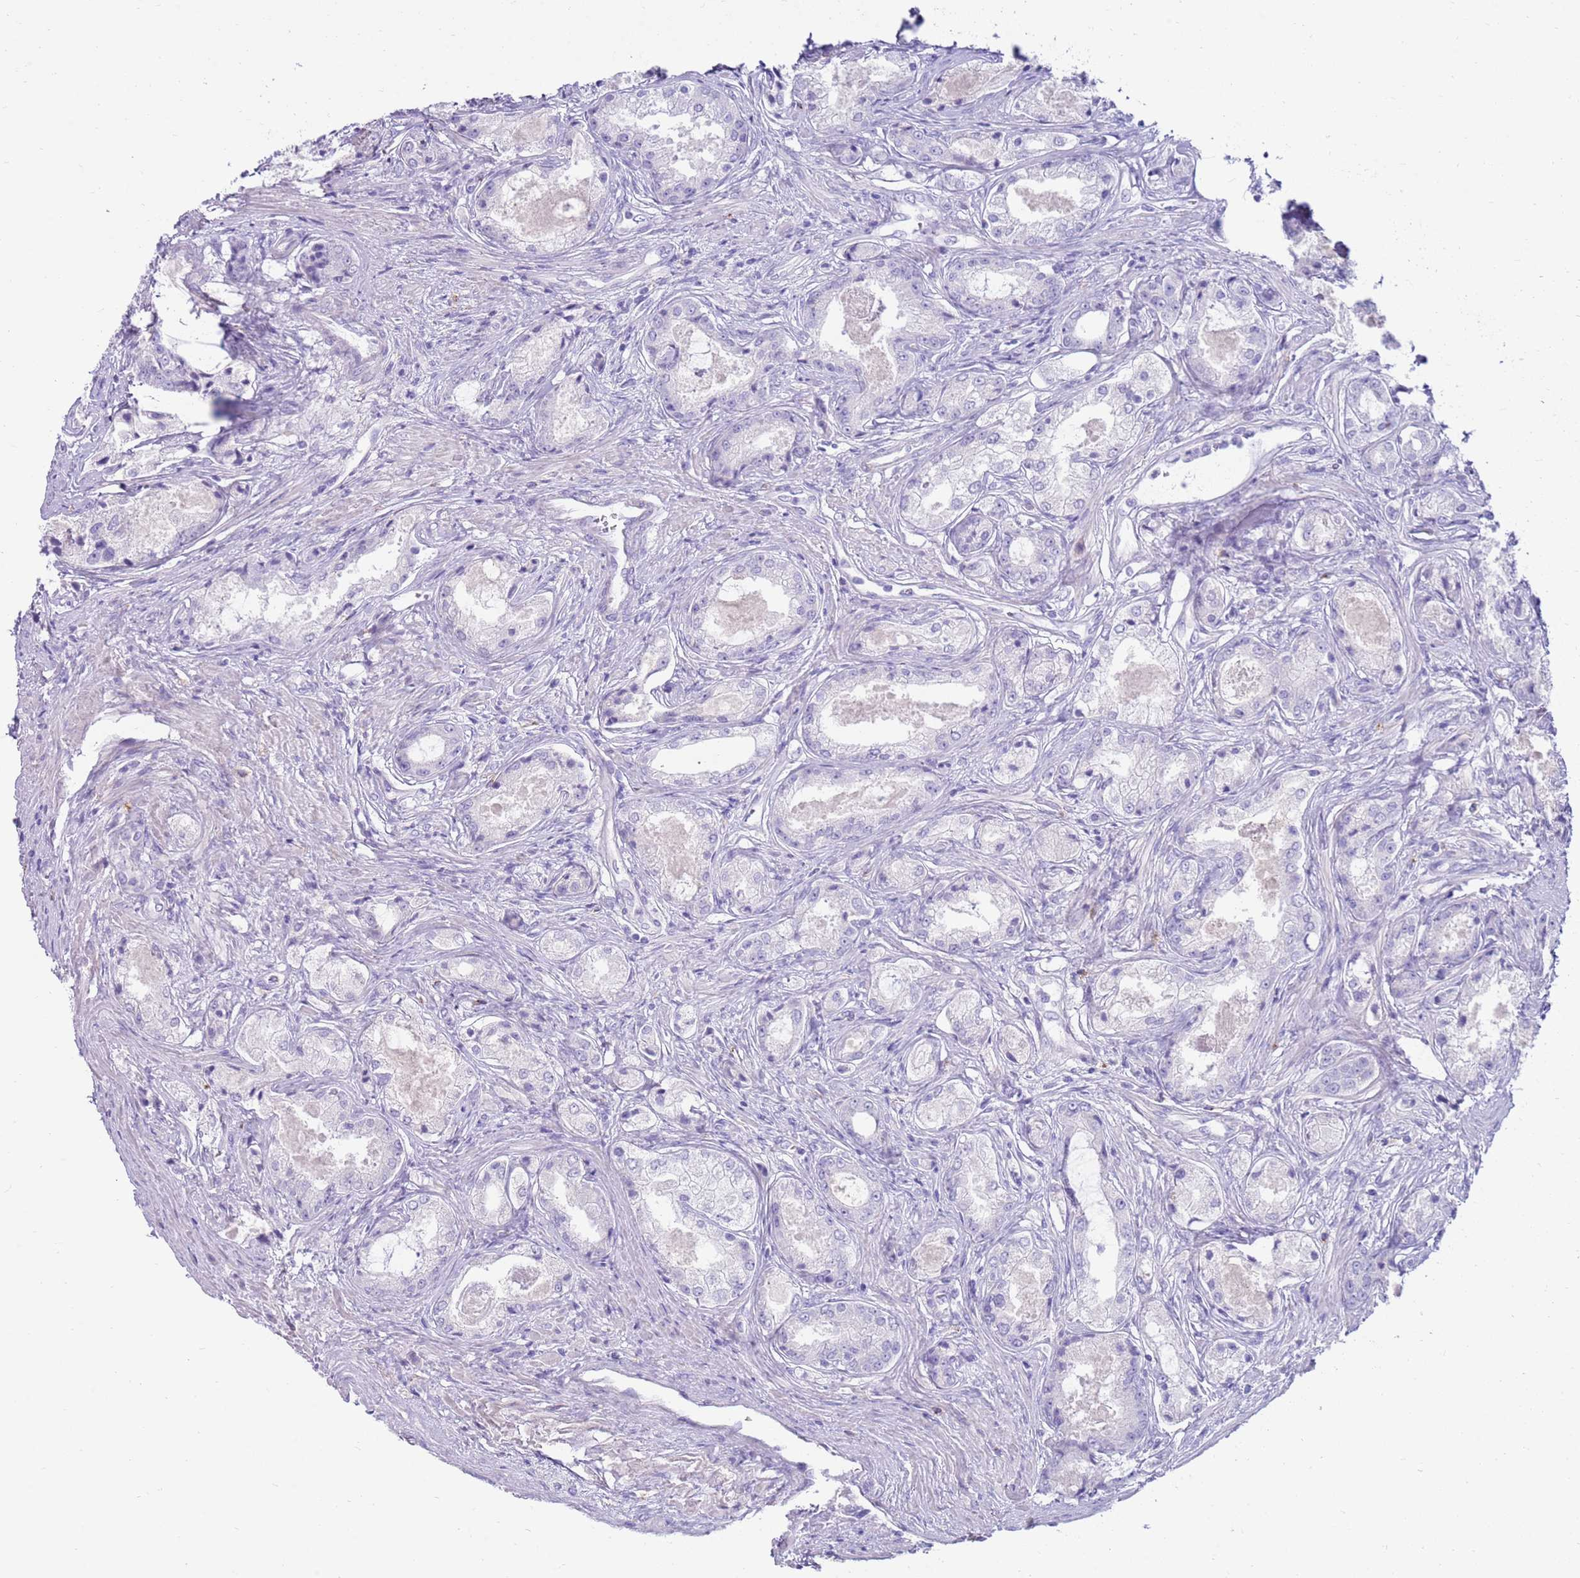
{"staining": {"intensity": "negative", "quantity": "none", "location": "none"}, "tissue": "prostate cancer", "cell_type": "Tumor cells", "image_type": "cancer", "snomed": [{"axis": "morphology", "description": "Adenocarcinoma, Low grade"}, {"axis": "topography", "description": "Prostate"}], "caption": "A high-resolution micrograph shows immunohistochemistry (IHC) staining of prostate cancer, which displays no significant expression in tumor cells.", "gene": "EVPLL", "patient": {"sex": "male", "age": 68}}